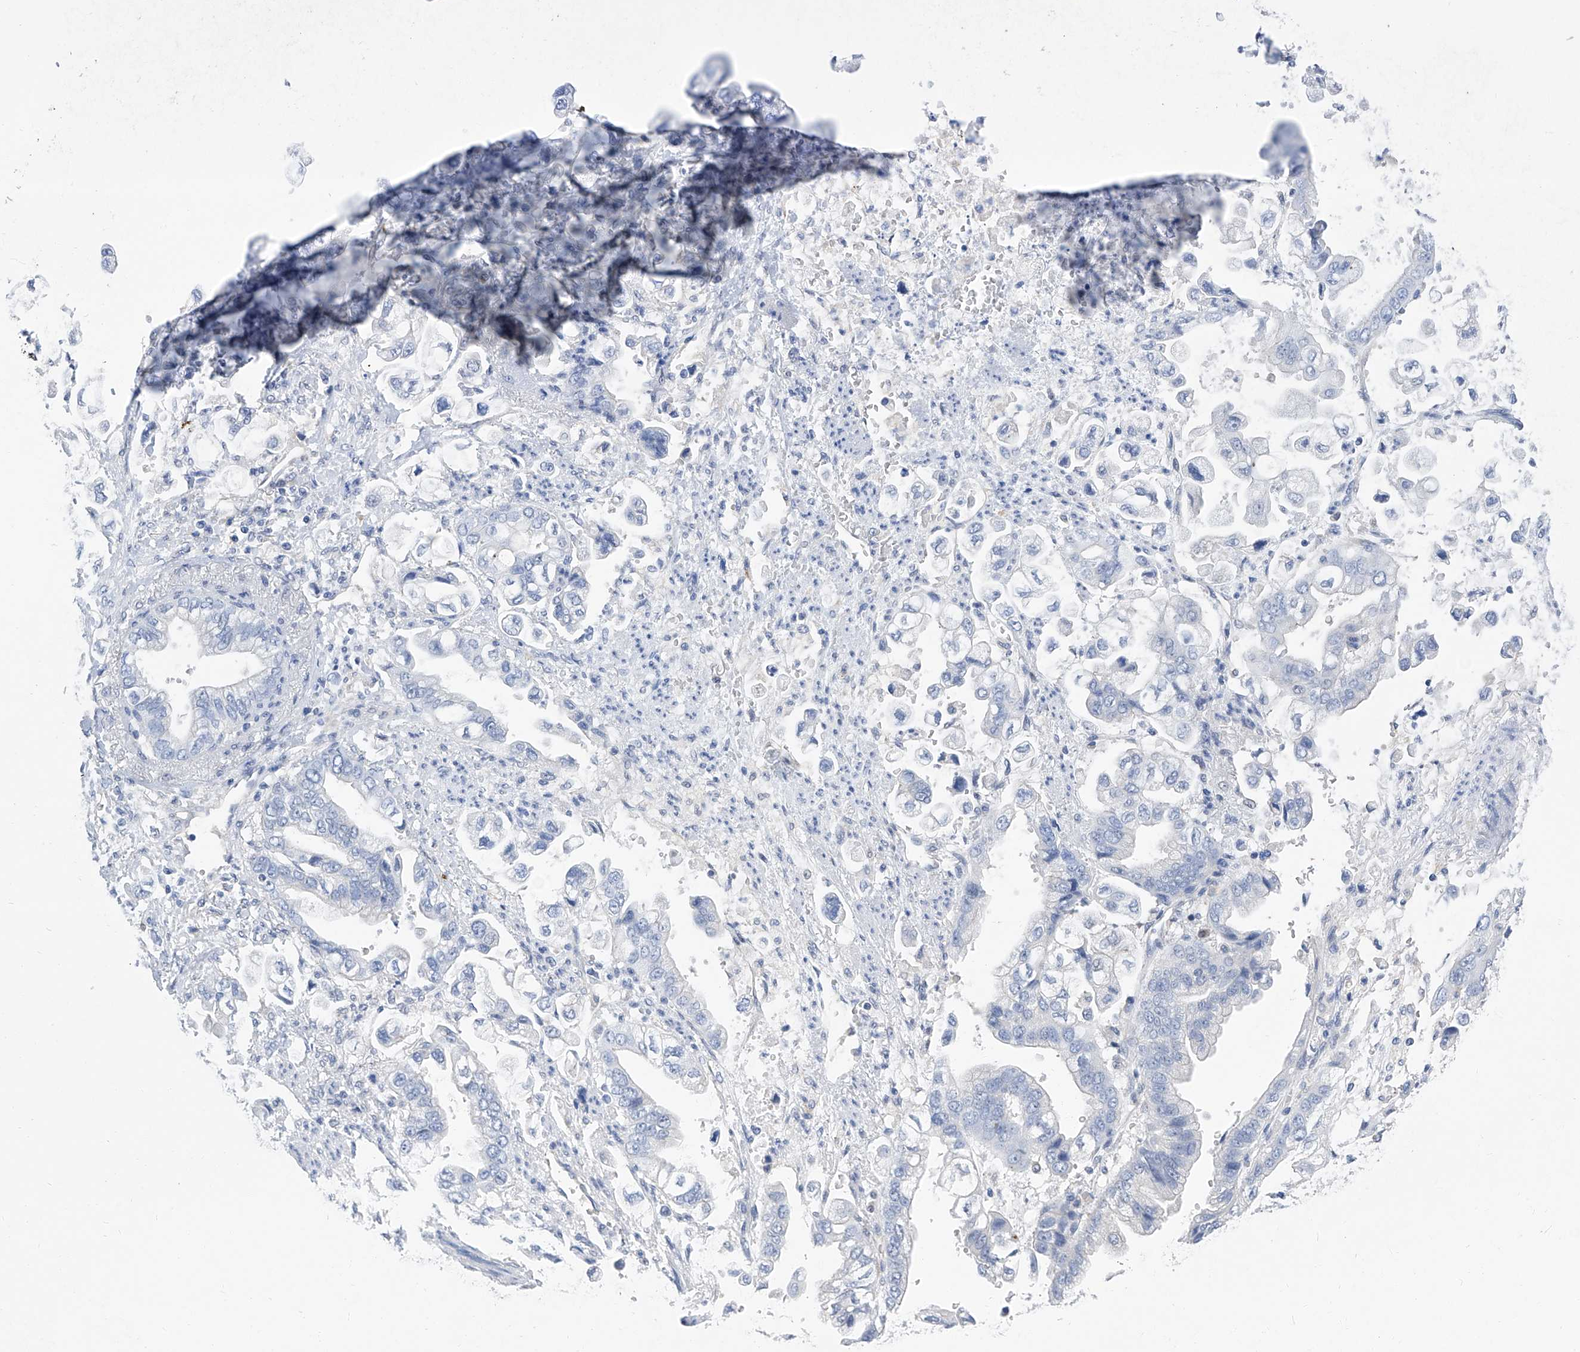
{"staining": {"intensity": "negative", "quantity": "none", "location": "none"}, "tissue": "stomach cancer", "cell_type": "Tumor cells", "image_type": "cancer", "snomed": [{"axis": "morphology", "description": "Adenocarcinoma, NOS"}, {"axis": "topography", "description": "Stomach"}], "caption": "IHC micrograph of human stomach cancer (adenocarcinoma) stained for a protein (brown), which exhibits no staining in tumor cells.", "gene": "PGM3", "patient": {"sex": "male", "age": 62}}